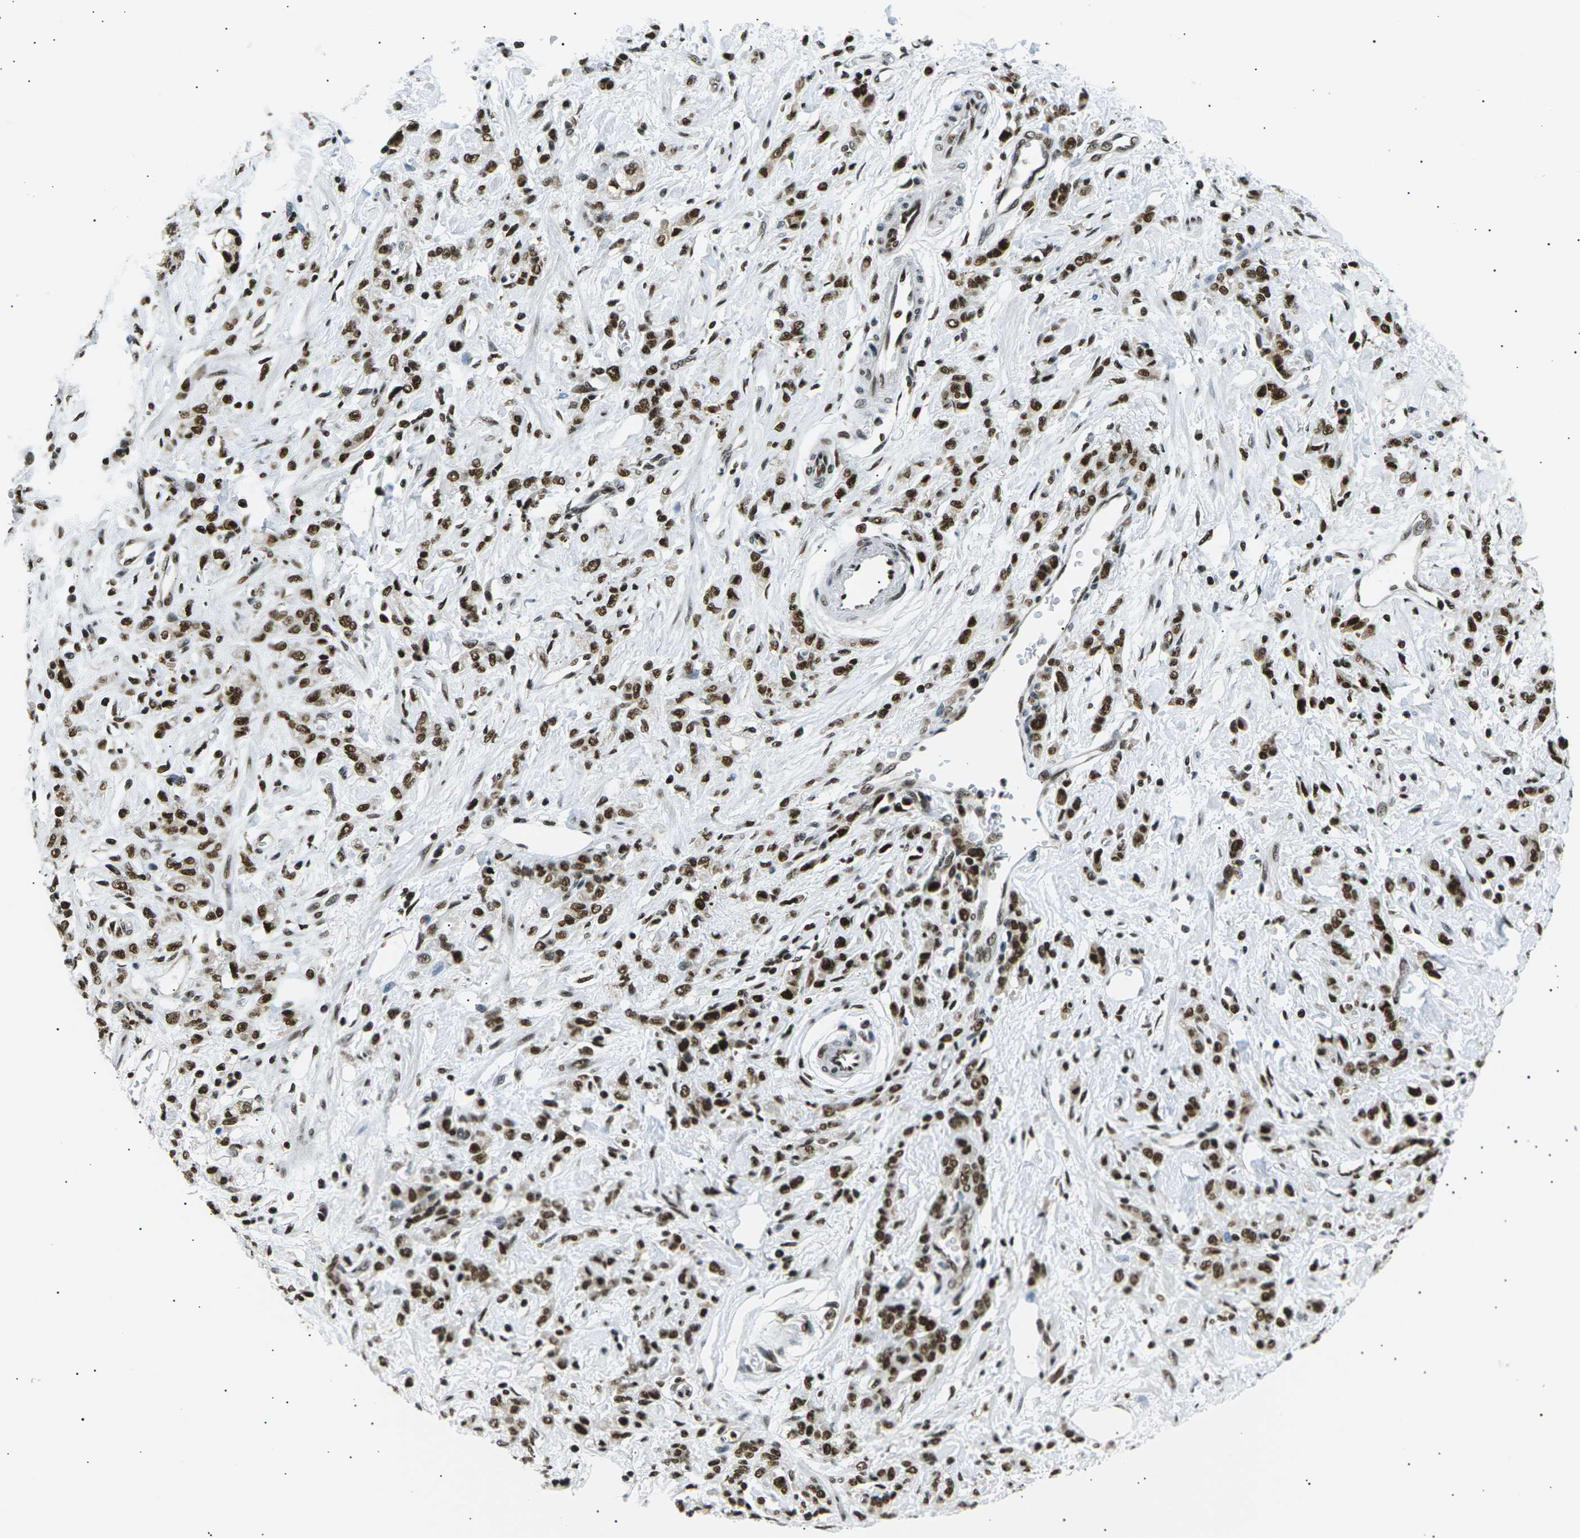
{"staining": {"intensity": "strong", "quantity": ">75%", "location": "nuclear"}, "tissue": "stomach cancer", "cell_type": "Tumor cells", "image_type": "cancer", "snomed": [{"axis": "morphology", "description": "Normal tissue, NOS"}, {"axis": "morphology", "description": "Adenocarcinoma, NOS"}, {"axis": "topography", "description": "Stomach"}], "caption": "Immunohistochemical staining of adenocarcinoma (stomach) reveals strong nuclear protein positivity in approximately >75% of tumor cells.", "gene": "RPA2", "patient": {"sex": "male", "age": 82}}